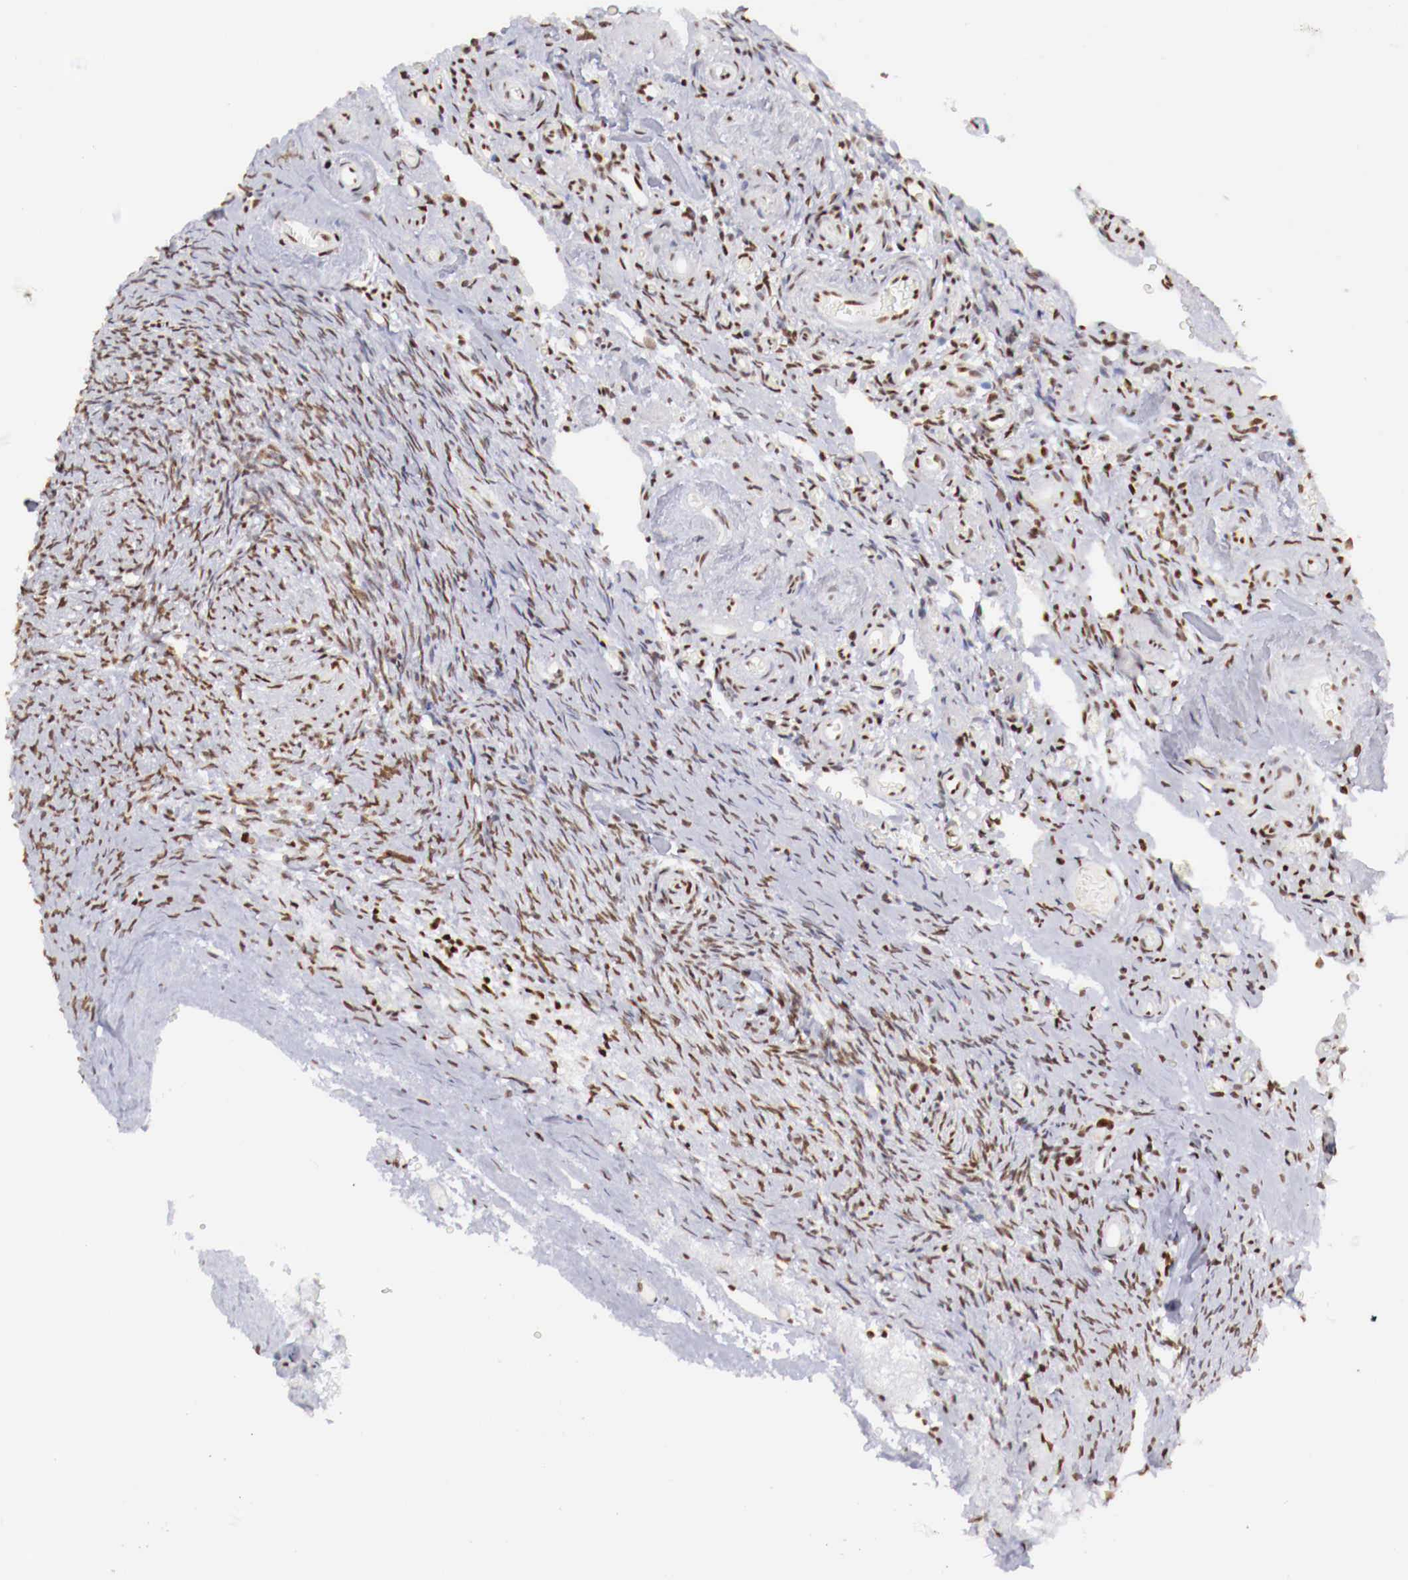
{"staining": {"intensity": "strong", "quantity": ">75%", "location": "nuclear"}, "tissue": "ovary", "cell_type": "Ovarian stroma cells", "image_type": "normal", "snomed": [{"axis": "morphology", "description": "Normal tissue, NOS"}, {"axis": "topography", "description": "Ovary"}], "caption": "Ovary stained with a brown dye exhibits strong nuclear positive positivity in approximately >75% of ovarian stroma cells.", "gene": "MAX", "patient": {"sex": "female", "age": 78}}